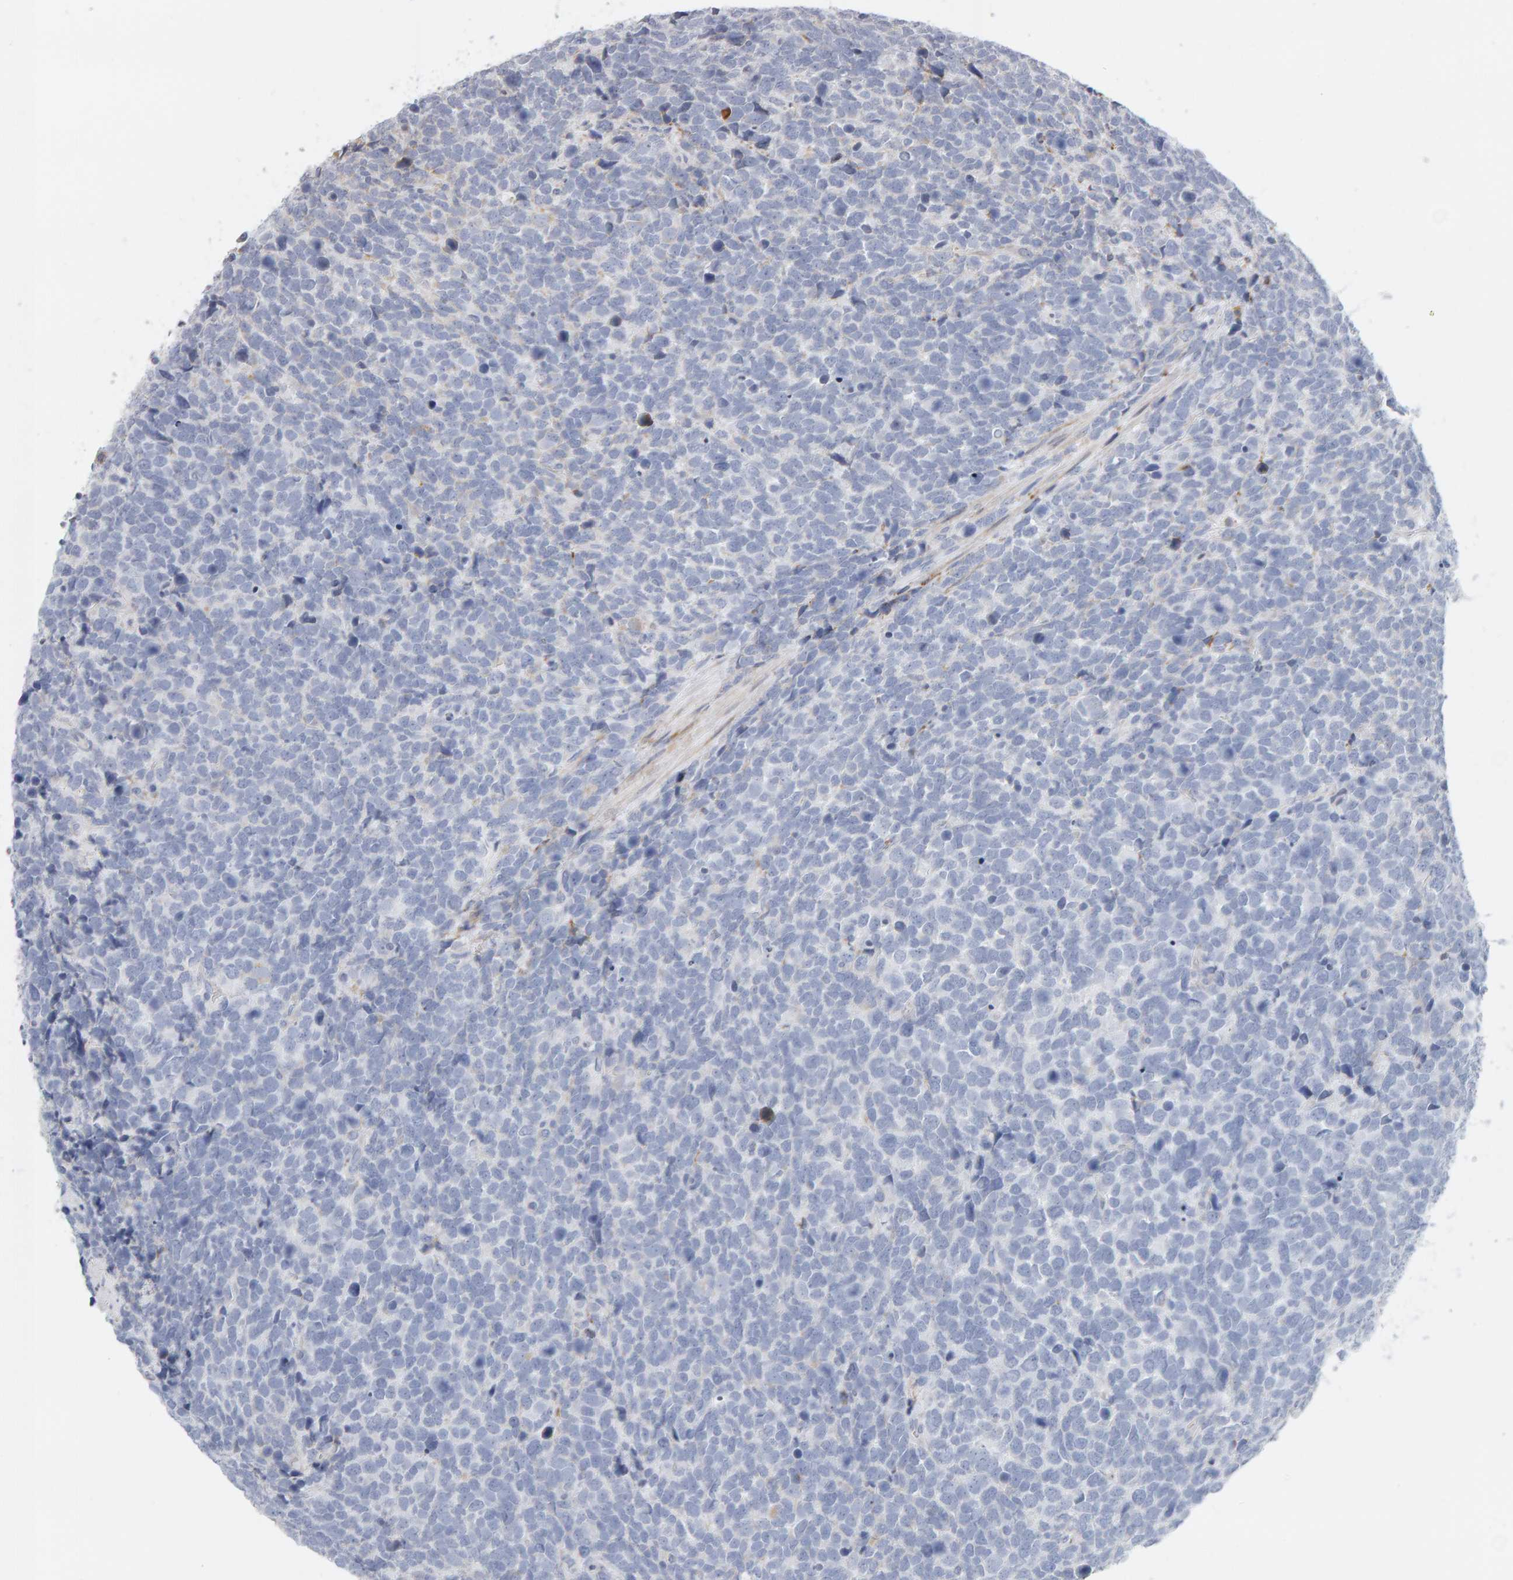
{"staining": {"intensity": "negative", "quantity": "none", "location": "none"}, "tissue": "urothelial cancer", "cell_type": "Tumor cells", "image_type": "cancer", "snomed": [{"axis": "morphology", "description": "Urothelial carcinoma, High grade"}, {"axis": "topography", "description": "Urinary bladder"}], "caption": "High magnification brightfield microscopy of urothelial cancer stained with DAB (brown) and counterstained with hematoxylin (blue): tumor cells show no significant expression. (DAB (3,3'-diaminobenzidine) IHC visualized using brightfield microscopy, high magnification).", "gene": "ENGASE", "patient": {"sex": "female", "age": 82}}